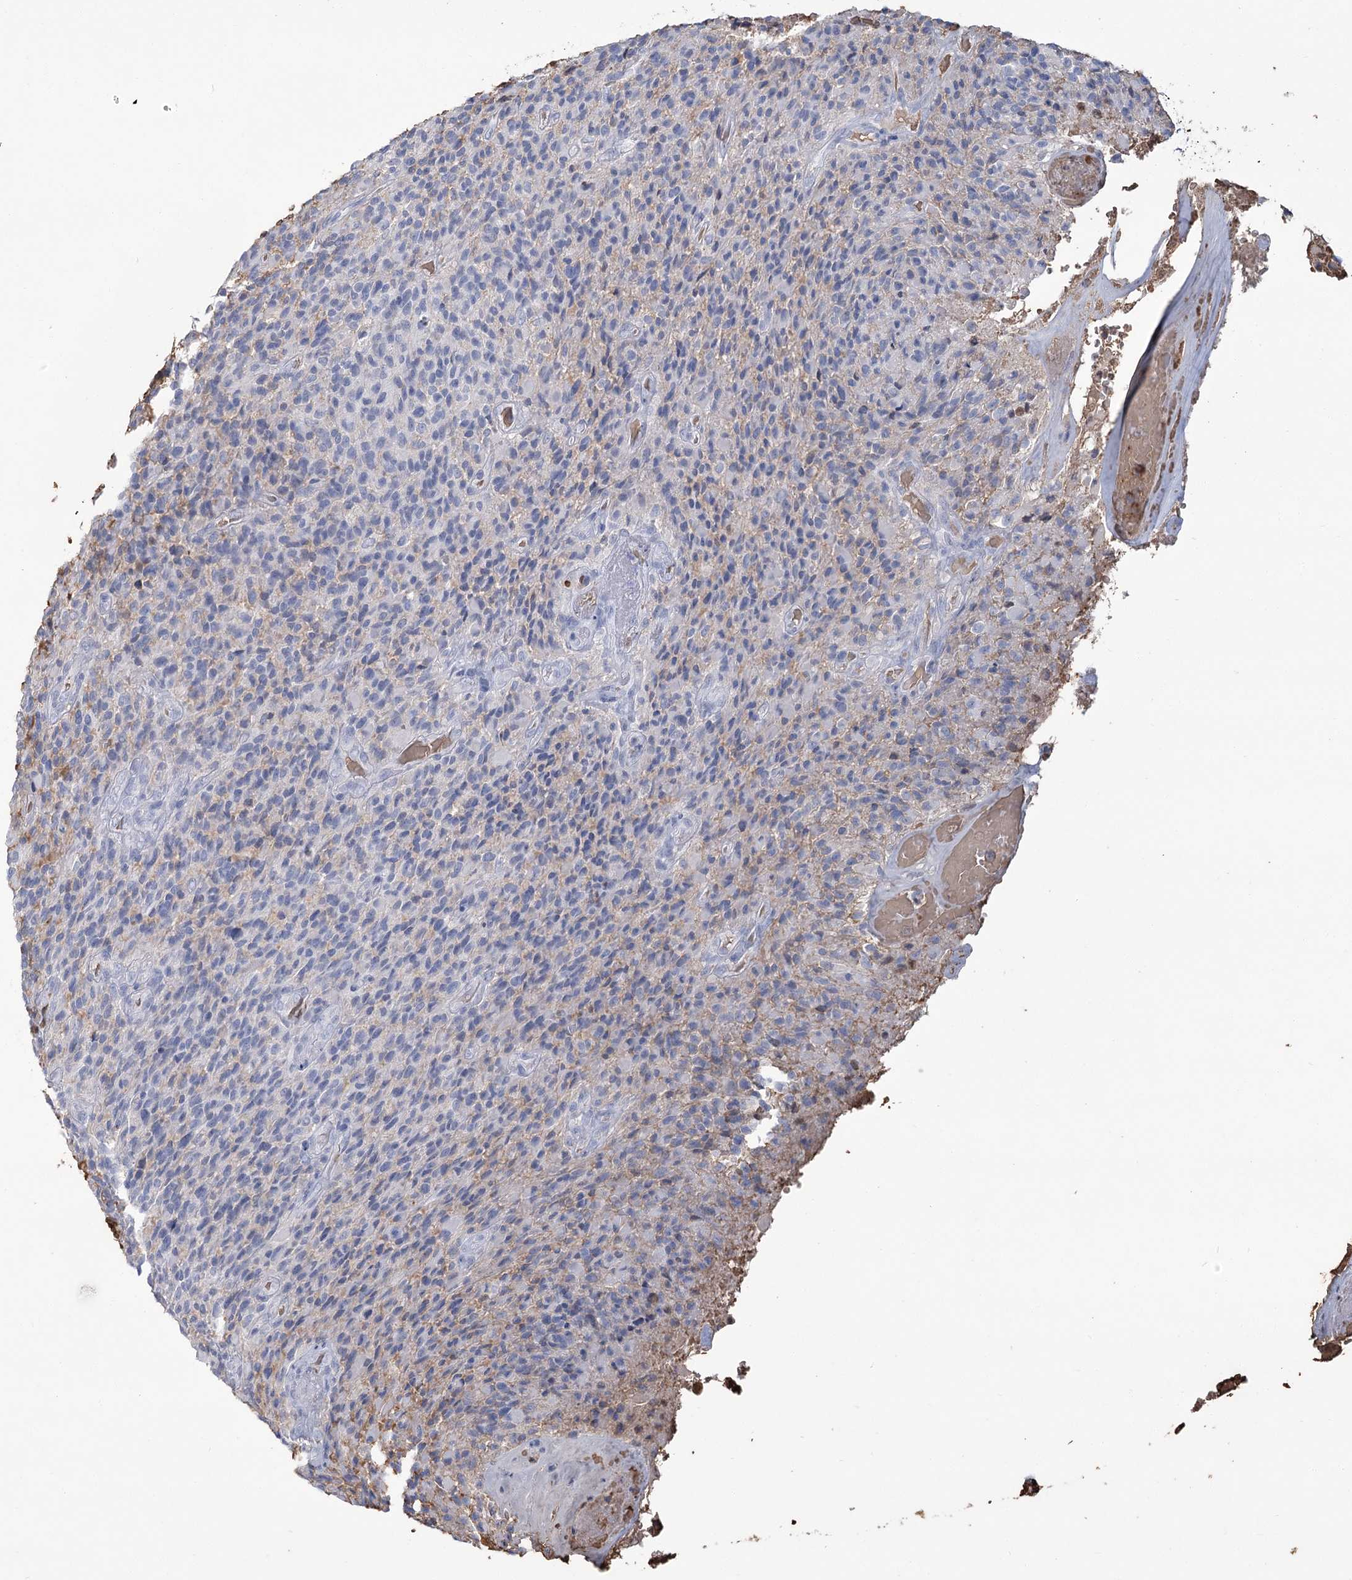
{"staining": {"intensity": "negative", "quantity": "none", "location": "none"}, "tissue": "glioma", "cell_type": "Tumor cells", "image_type": "cancer", "snomed": [{"axis": "morphology", "description": "Glioma, malignant, High grade"}, {"axis": "topography", "description": "Brain"}], "caption": "High power microscopy histopathology image of an immunohistochemistry photomicrograph of malignant glioma (high-grade), revealing no significant staining in tumor cells.", "gene": "HBA1", "patient": {"sex": "male", "age": 71}}